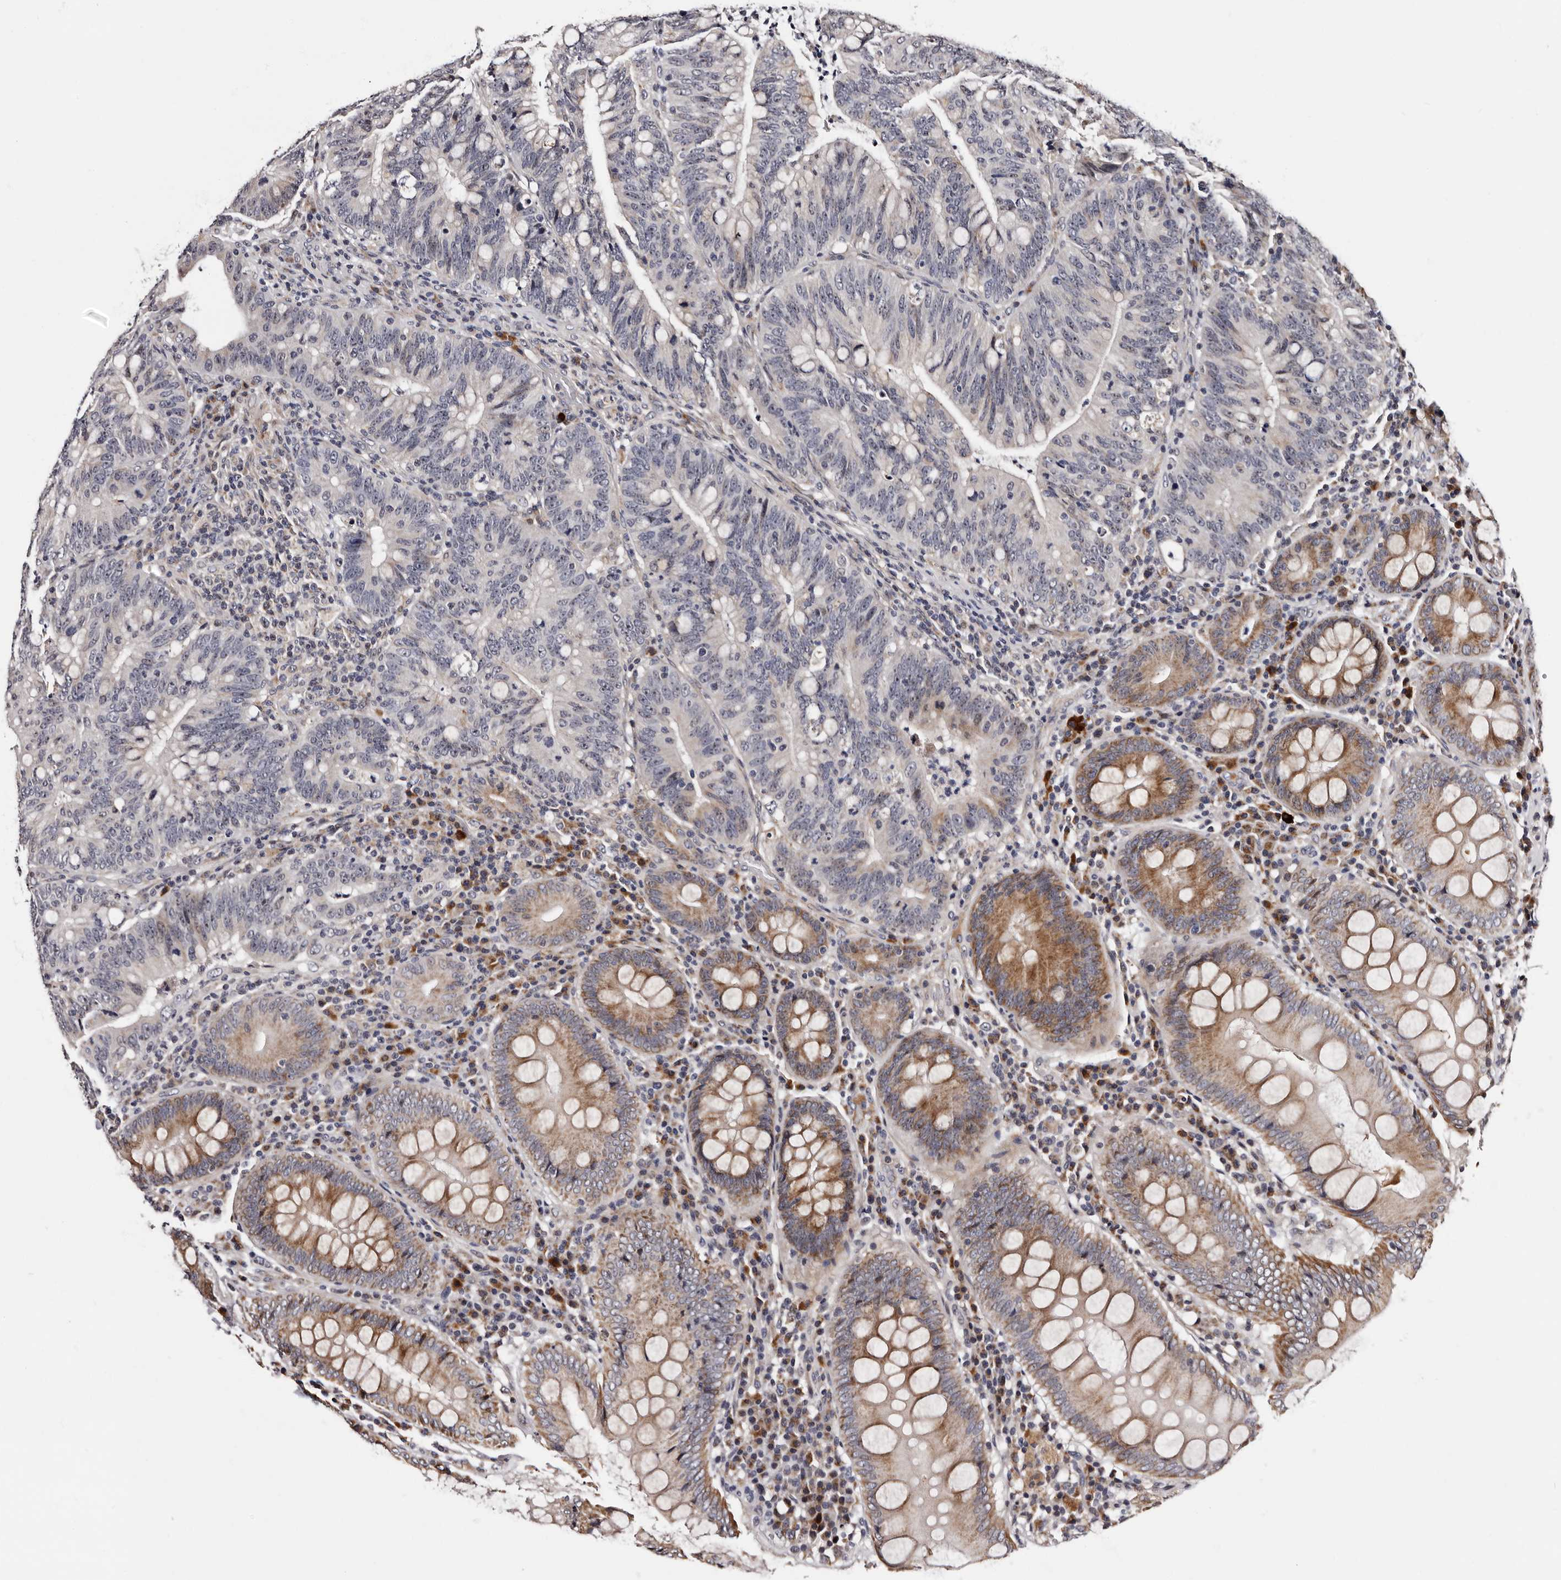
{"staining": {"intensity": "moderate", "quantity": "25%-75%", "location": "cytoplasmic/membranous"}, "tissue": "colorectal cancer", "cell_type": "Tumor cells", "image_type": "cancer", "snomed": [{"axis": "morphology", "description": "Adenocarcinoma, NOS"}, {"axis": "topography", "description": "Colon"}], "caption": "Colorectal cancer (adenocarcinoma) tissue exhibits moderate cytoplasmic/membranous positivity in about 25%-75% of tumor cells", "gene": "TAF4B", "patient": {"sex": "female", "age": 66}}